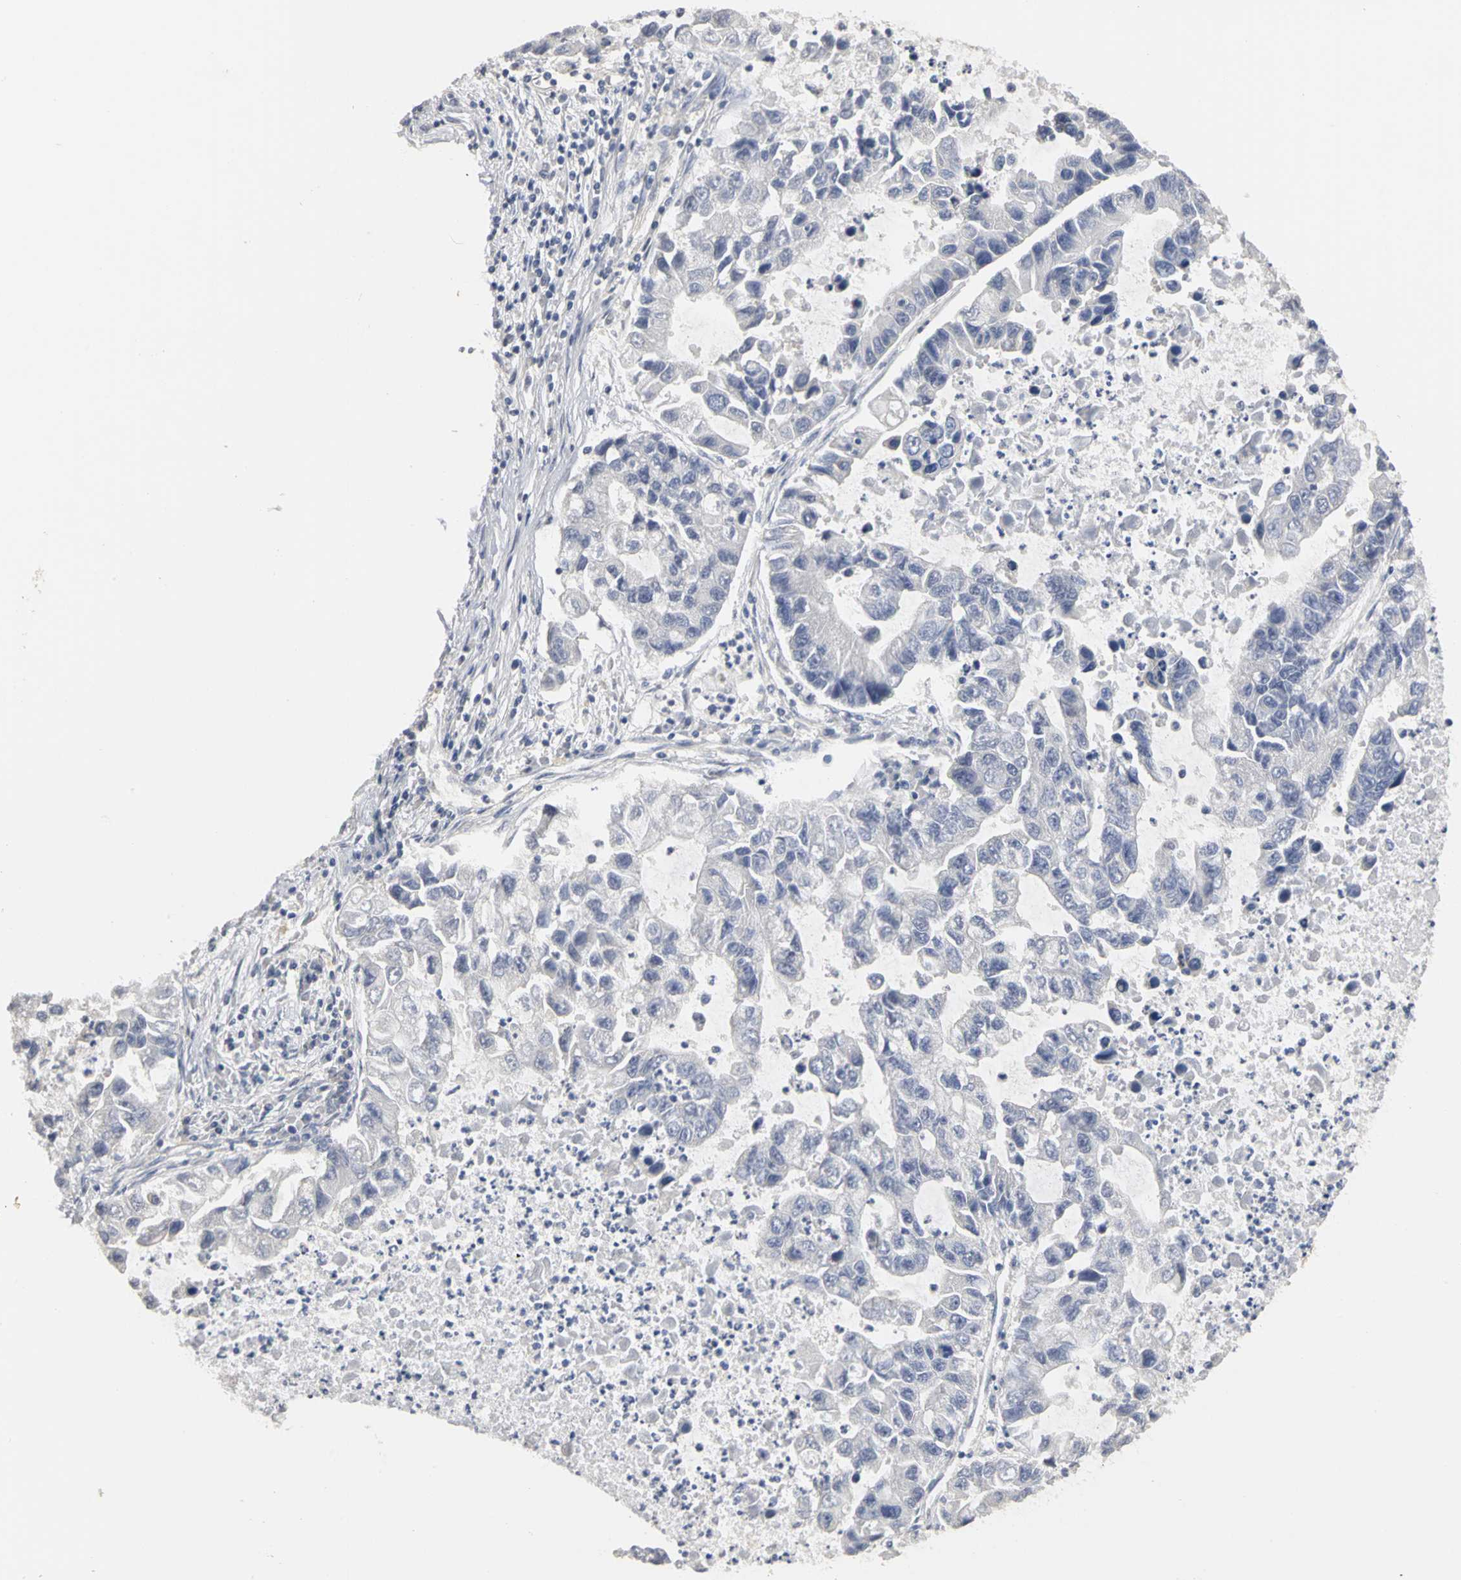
{"staining": {"intensity": "negative", "quantity": "none", "location": "none"}, "tissue": "lung cancer", "cell_type": "Tumor cells", "image_type": "cancer", "snomed": [{"axis": "morphology", "description": "Adenocarcinoma, NOS"}, {"axis": "topography", "description": "Lung"}], "caption": "Immunohistochemical staining of adenocarcinoma (lung) demonstrates no significant expression in tumor cells.", "gene": "PGR", "patient": {"sex": "female", "age": 51}}